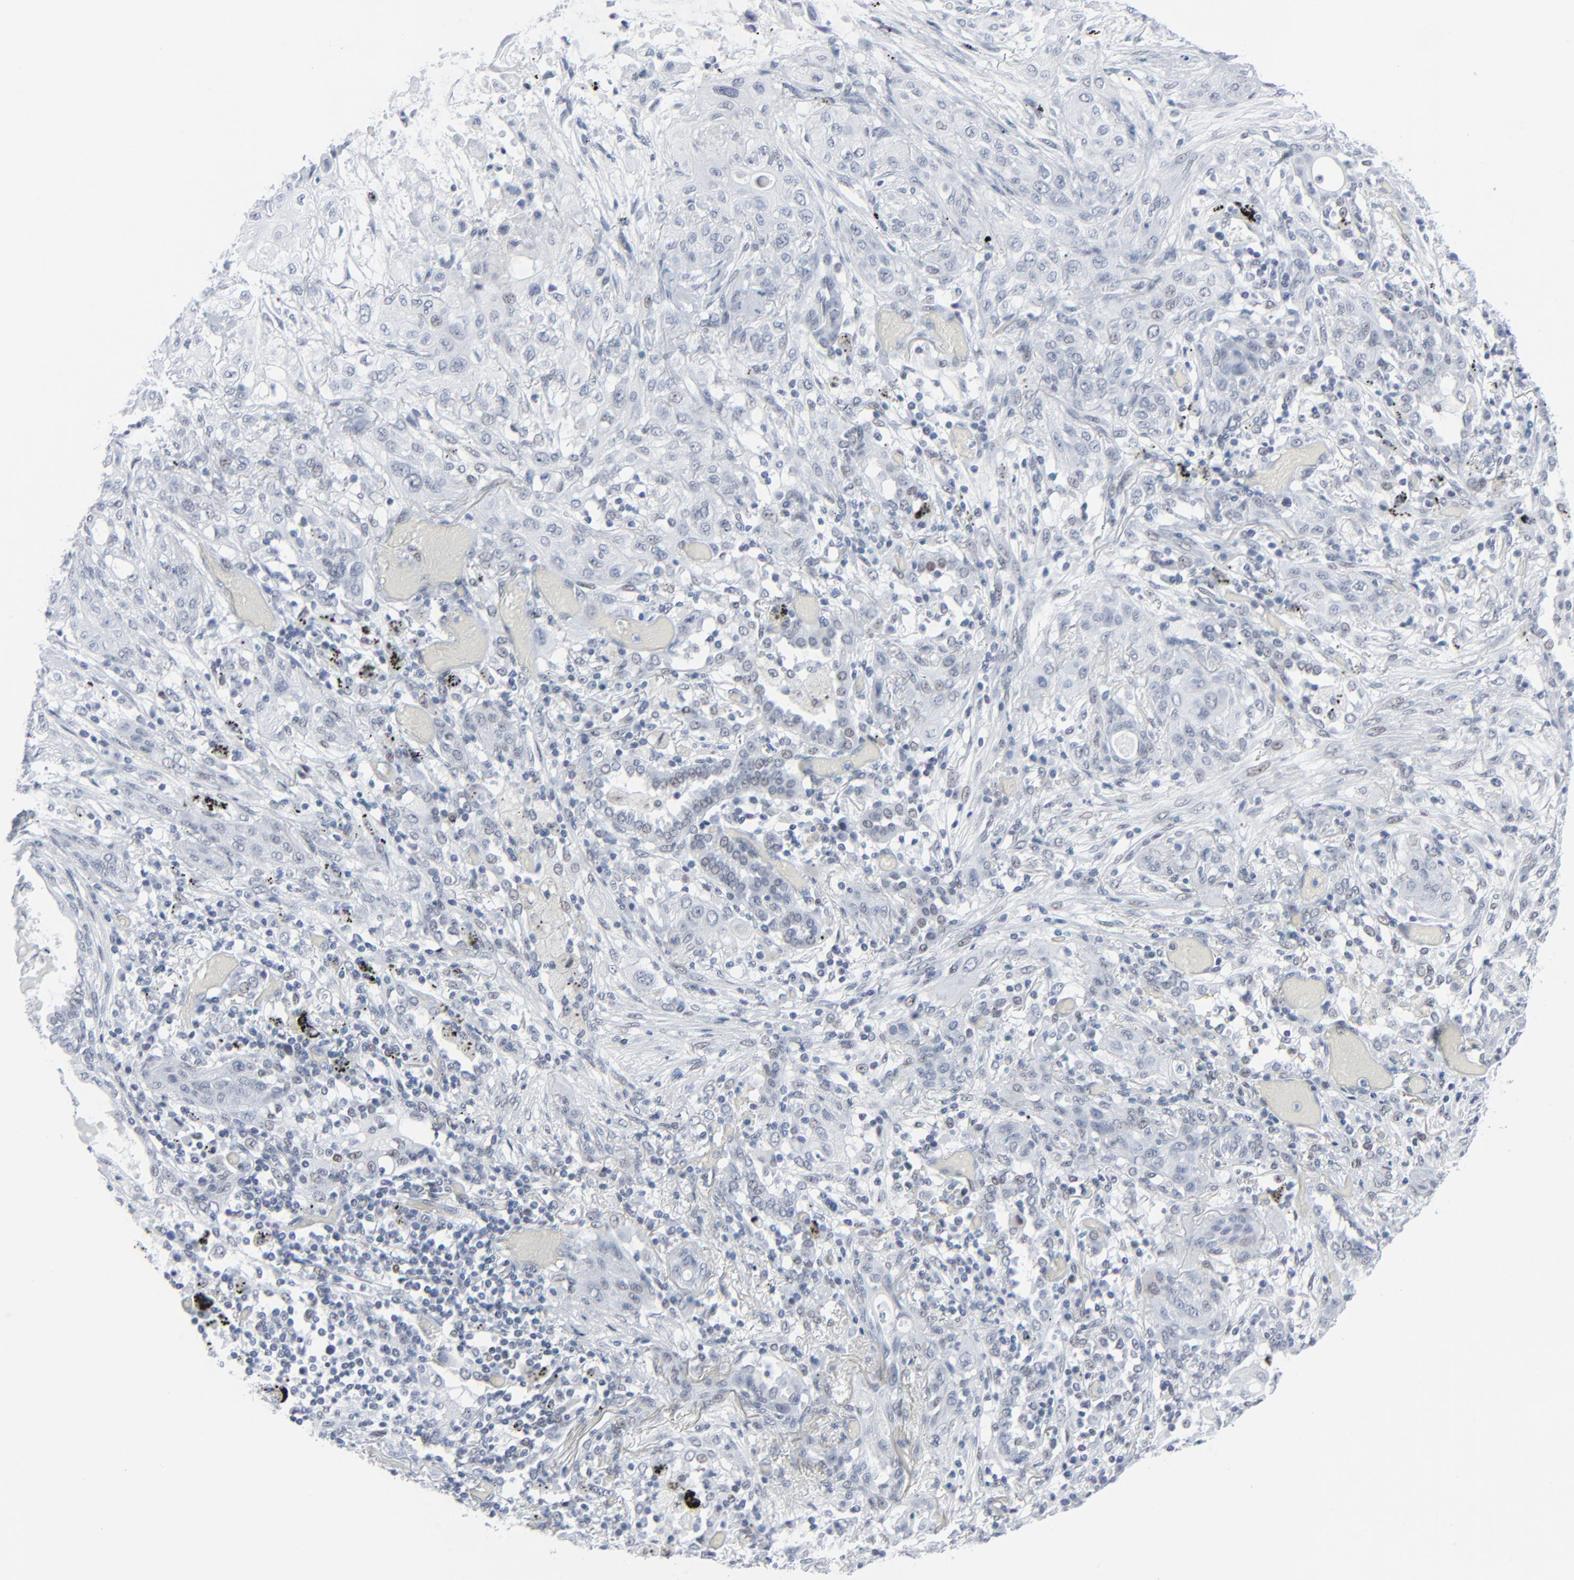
{"staining": {"intensity": "negative", "quantity": "none", "location": "none"}, "tissue": "lung cancer", "cell_type": "Tumor cells", "image_type": "cancer", "snomed": [{"axis": "morphology", "description": "Squamous cell carcinoma, NOS"}, {"axis": "topography", "description": "Lung"}], "caption": "DAB immunohistochemical staining of human squamous cell carcinoma (lung) reveals no significant expression in tumor cells.", "gene": "SIRT1", "patient": {"sex": "female", "age": 47}}